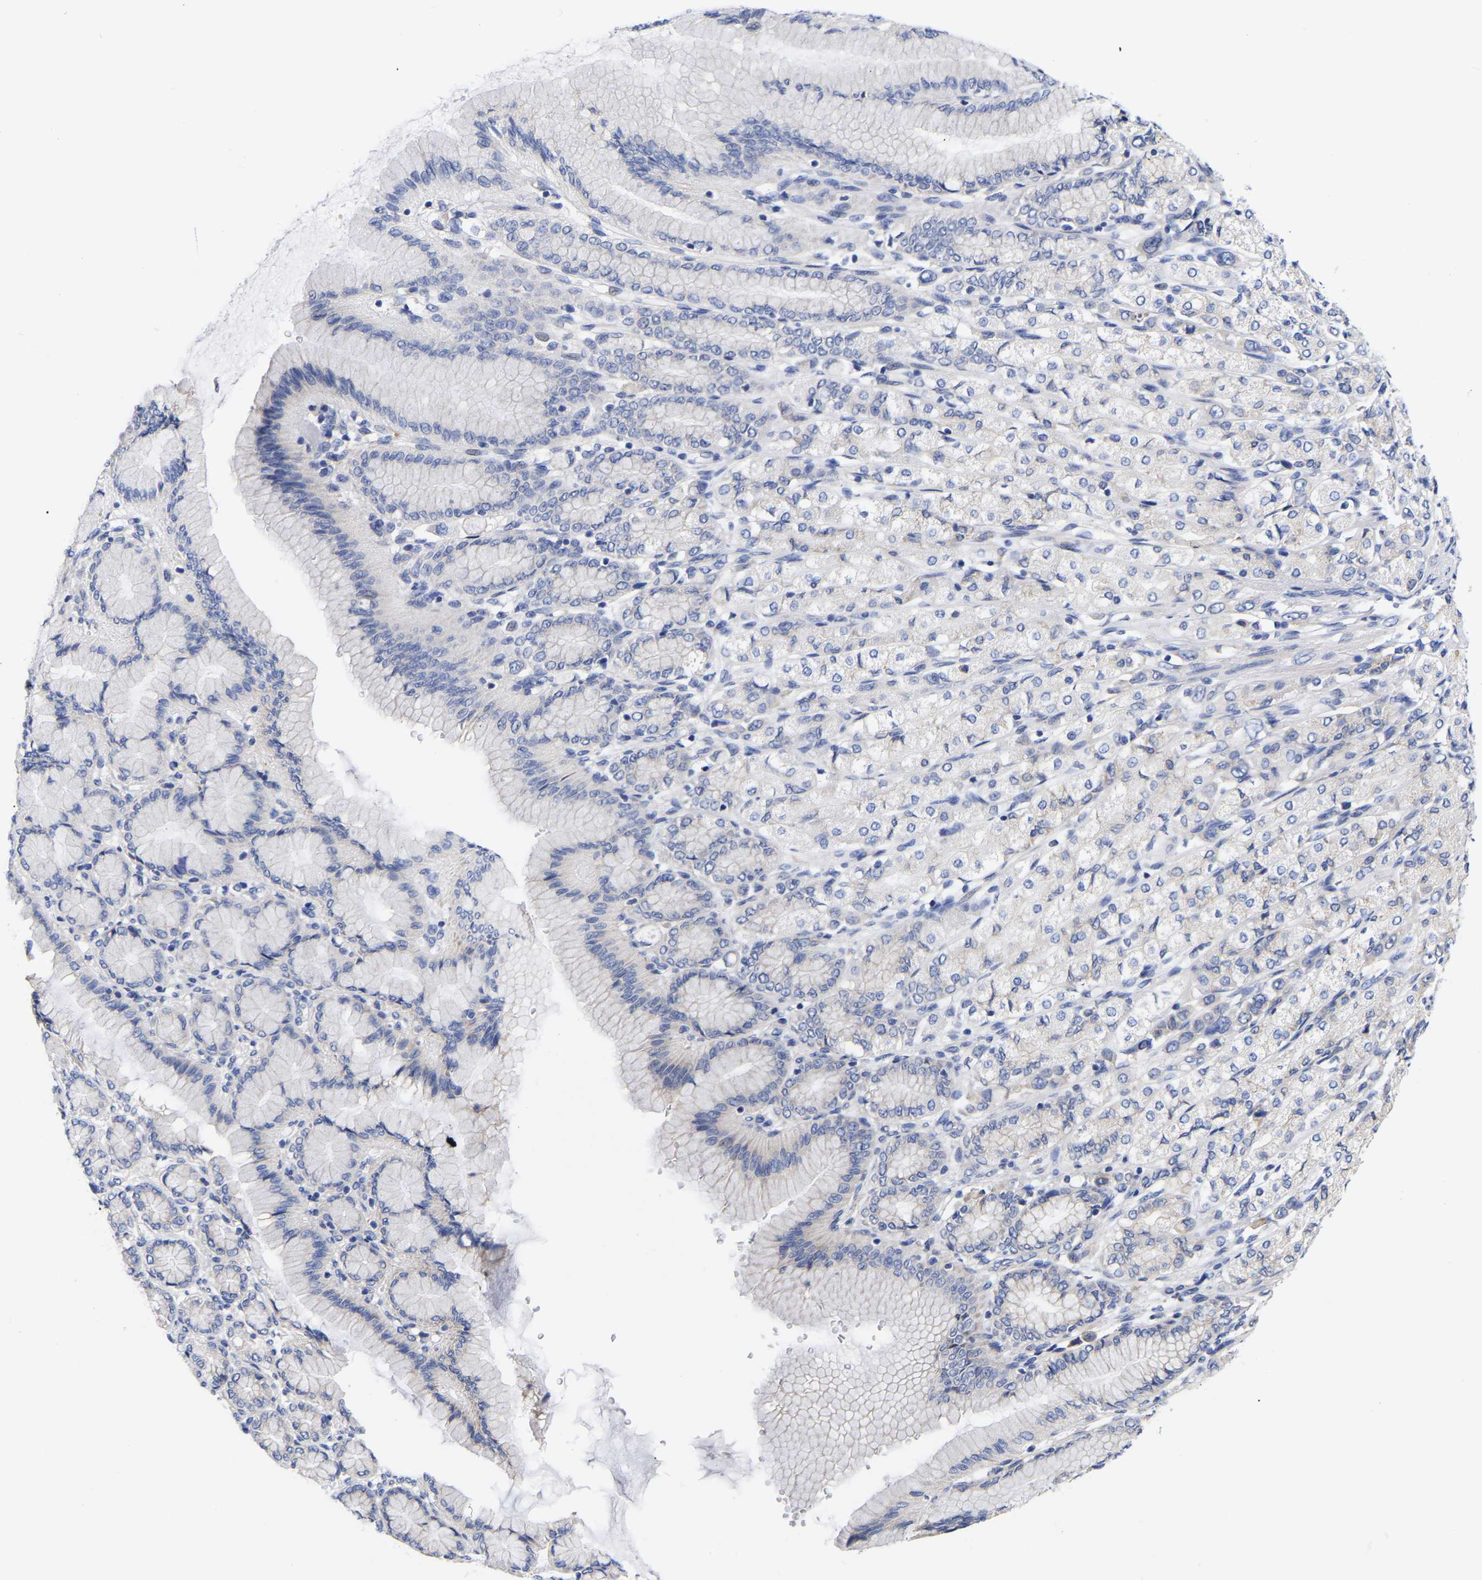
{"staining": {"intensity": "negative", "quantity": "none", "location": "none"}, "tissue": "stomach cancer", "cell_type": "Tumor cells", "image_type": "cancer", "snomed": [{"axis": "morphology", "description": "Adenocarcinoma, NOS"}, {"axis": "topography", "description": "Stomach"}], "caption": "This is a micrograph of immunohistochemistry (IHC) staining of stomach cancer (adenocarcinoma), which shows no expression in tumor cells.", "gene": "CFAP298", "patient": {"sex": "female", "age": 65}}